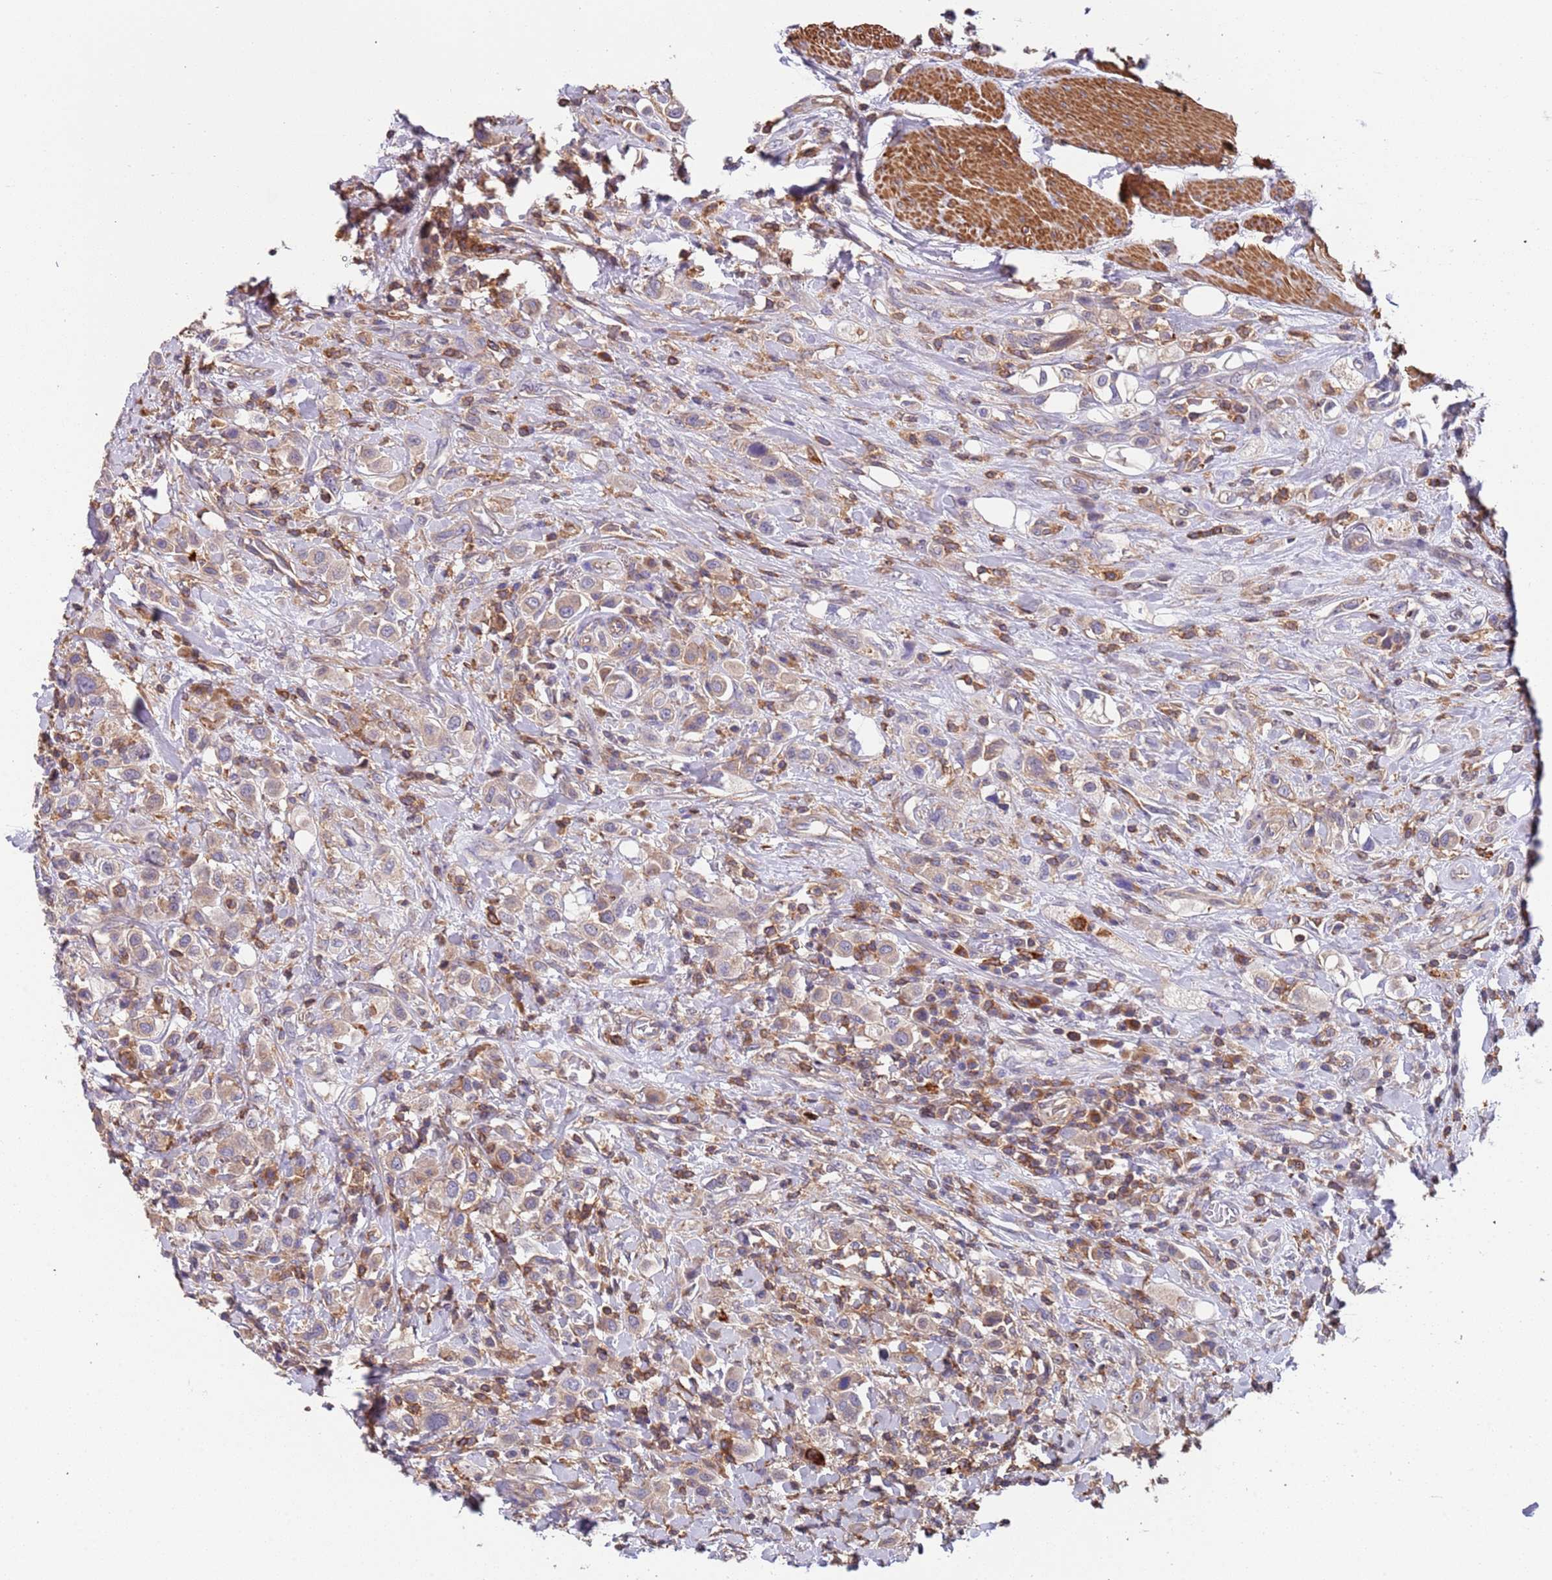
{"staining": {"intensity": "weak", "quantity": ">75%", "location": "cytoplasmic/membranous"}, "tissue": "urothelial cancer", "cell_type": "Tumor cells", "image_type": "cancer", "snomed": [{"axis": "morphology", "description": "Urothelial carcinoma, High grade"}, {"axis": "topography", "description": "Urinary bladder"}], "caption": "IHC staining of urothelial cancer, which displays low levels of weak cytoplasmic/membranous positivity in approximately >75% of tumor cells indicating weak cytoplasmic/membranous protein expression. The staining was performed using DAB (3,3'-diaminobenzidine) (brown) for protein detection and nuclei were counterstained in hematoxylin (blue).", "gene": "SYT4", "patient": {"sex": "male", "age": 50}}